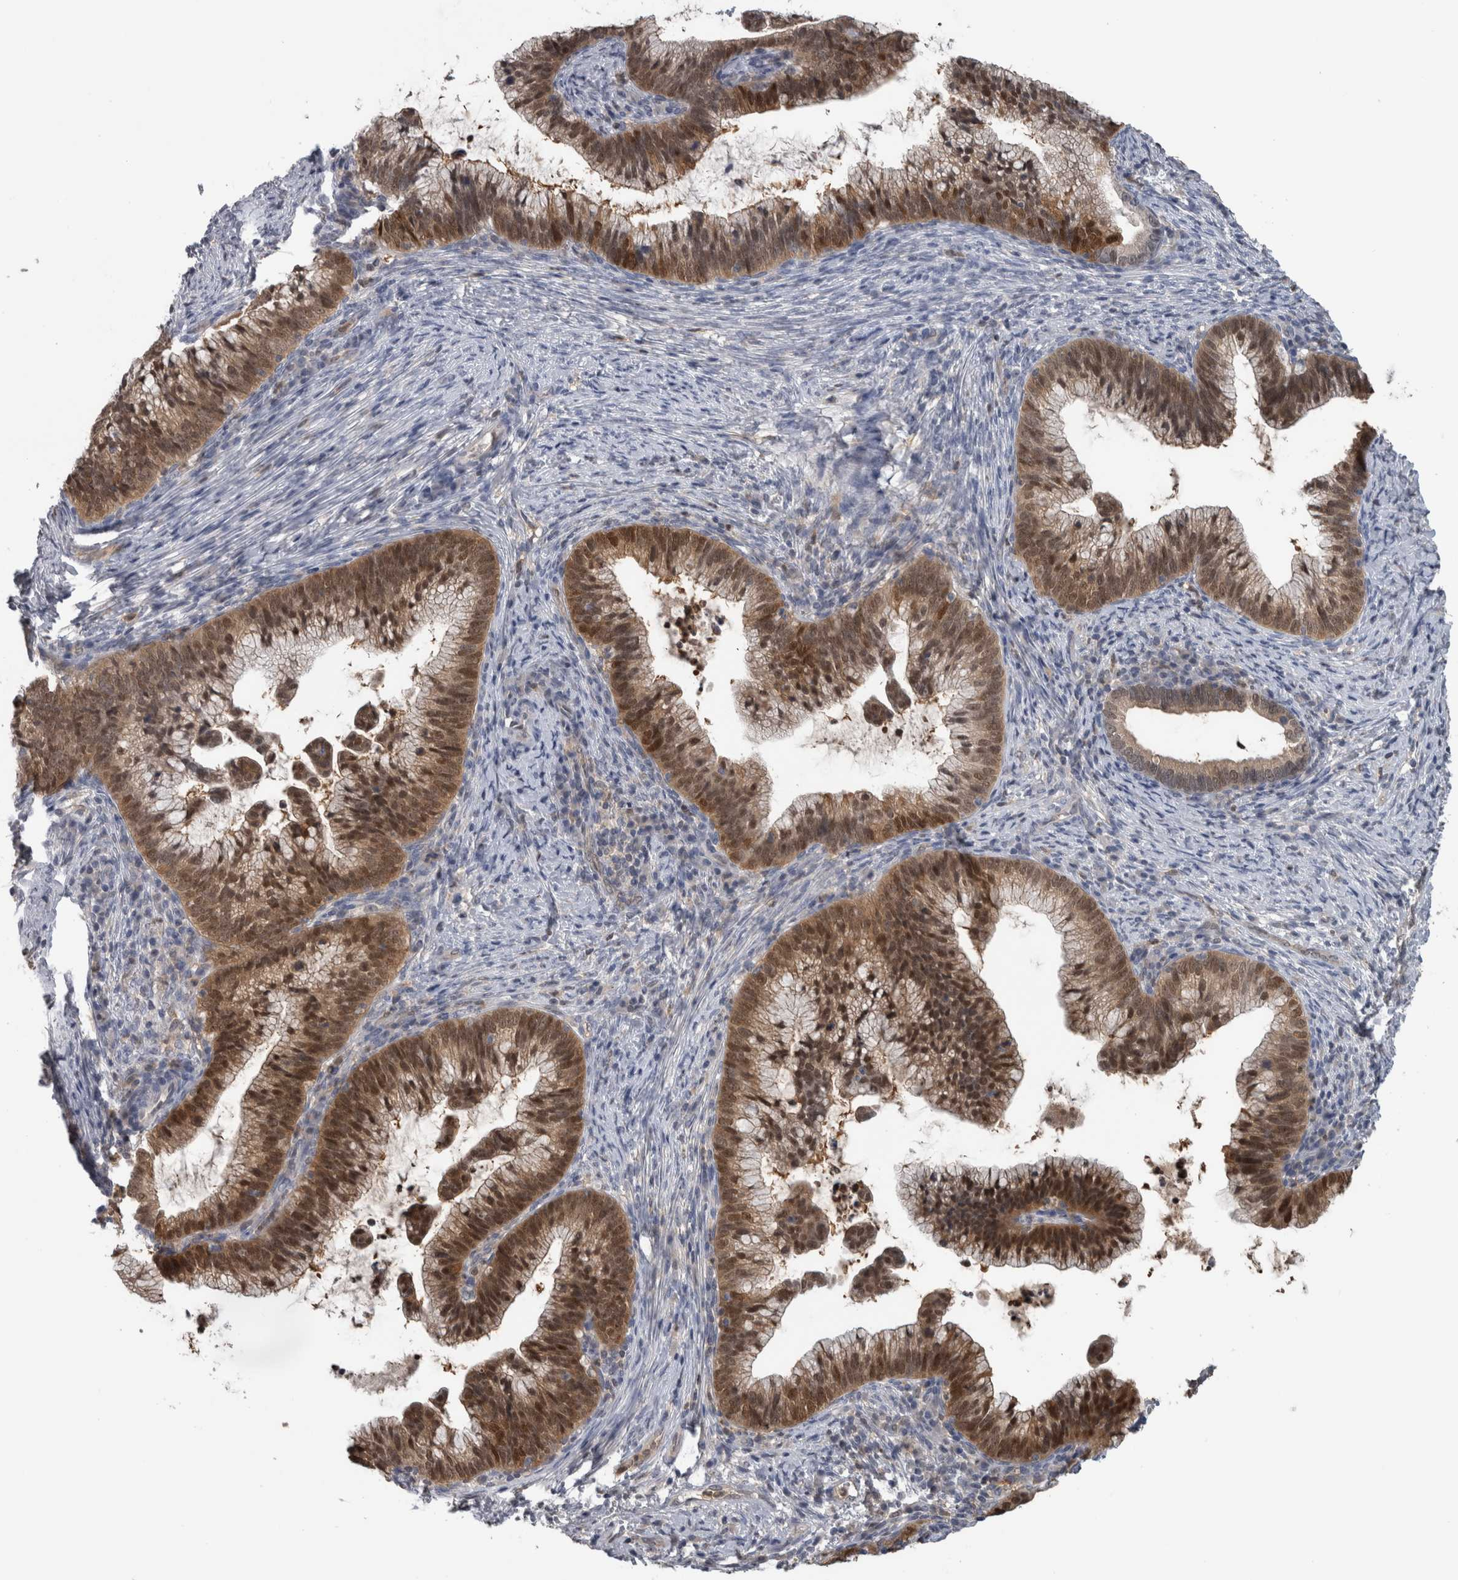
{"staining": {"intensity": "strong", "quantity": ">75%", "location": "cytoplasmic/membranous,nuclear"}, "tissue": "cervical cancer", "cell_type": "Tumor cells", "image_type": "cancer", "snomed": [{"axis": "morphology", "description": "Adenocarcinoma, NOS"}, {"axis": "topography", "description": "Cervix"}], "caption": "The immunohistochemical stain labels strong cytoplasmic/membranous and nuclear staining in tumor cells of cervical adenocarcinoma tissue. The staining was performed using DAB, with brown indicating positive protein expression. Nuclei are stained blue with hematoxylin.", "gene": "NAPRT", "patient": {"sex": "female", "age": 36}}